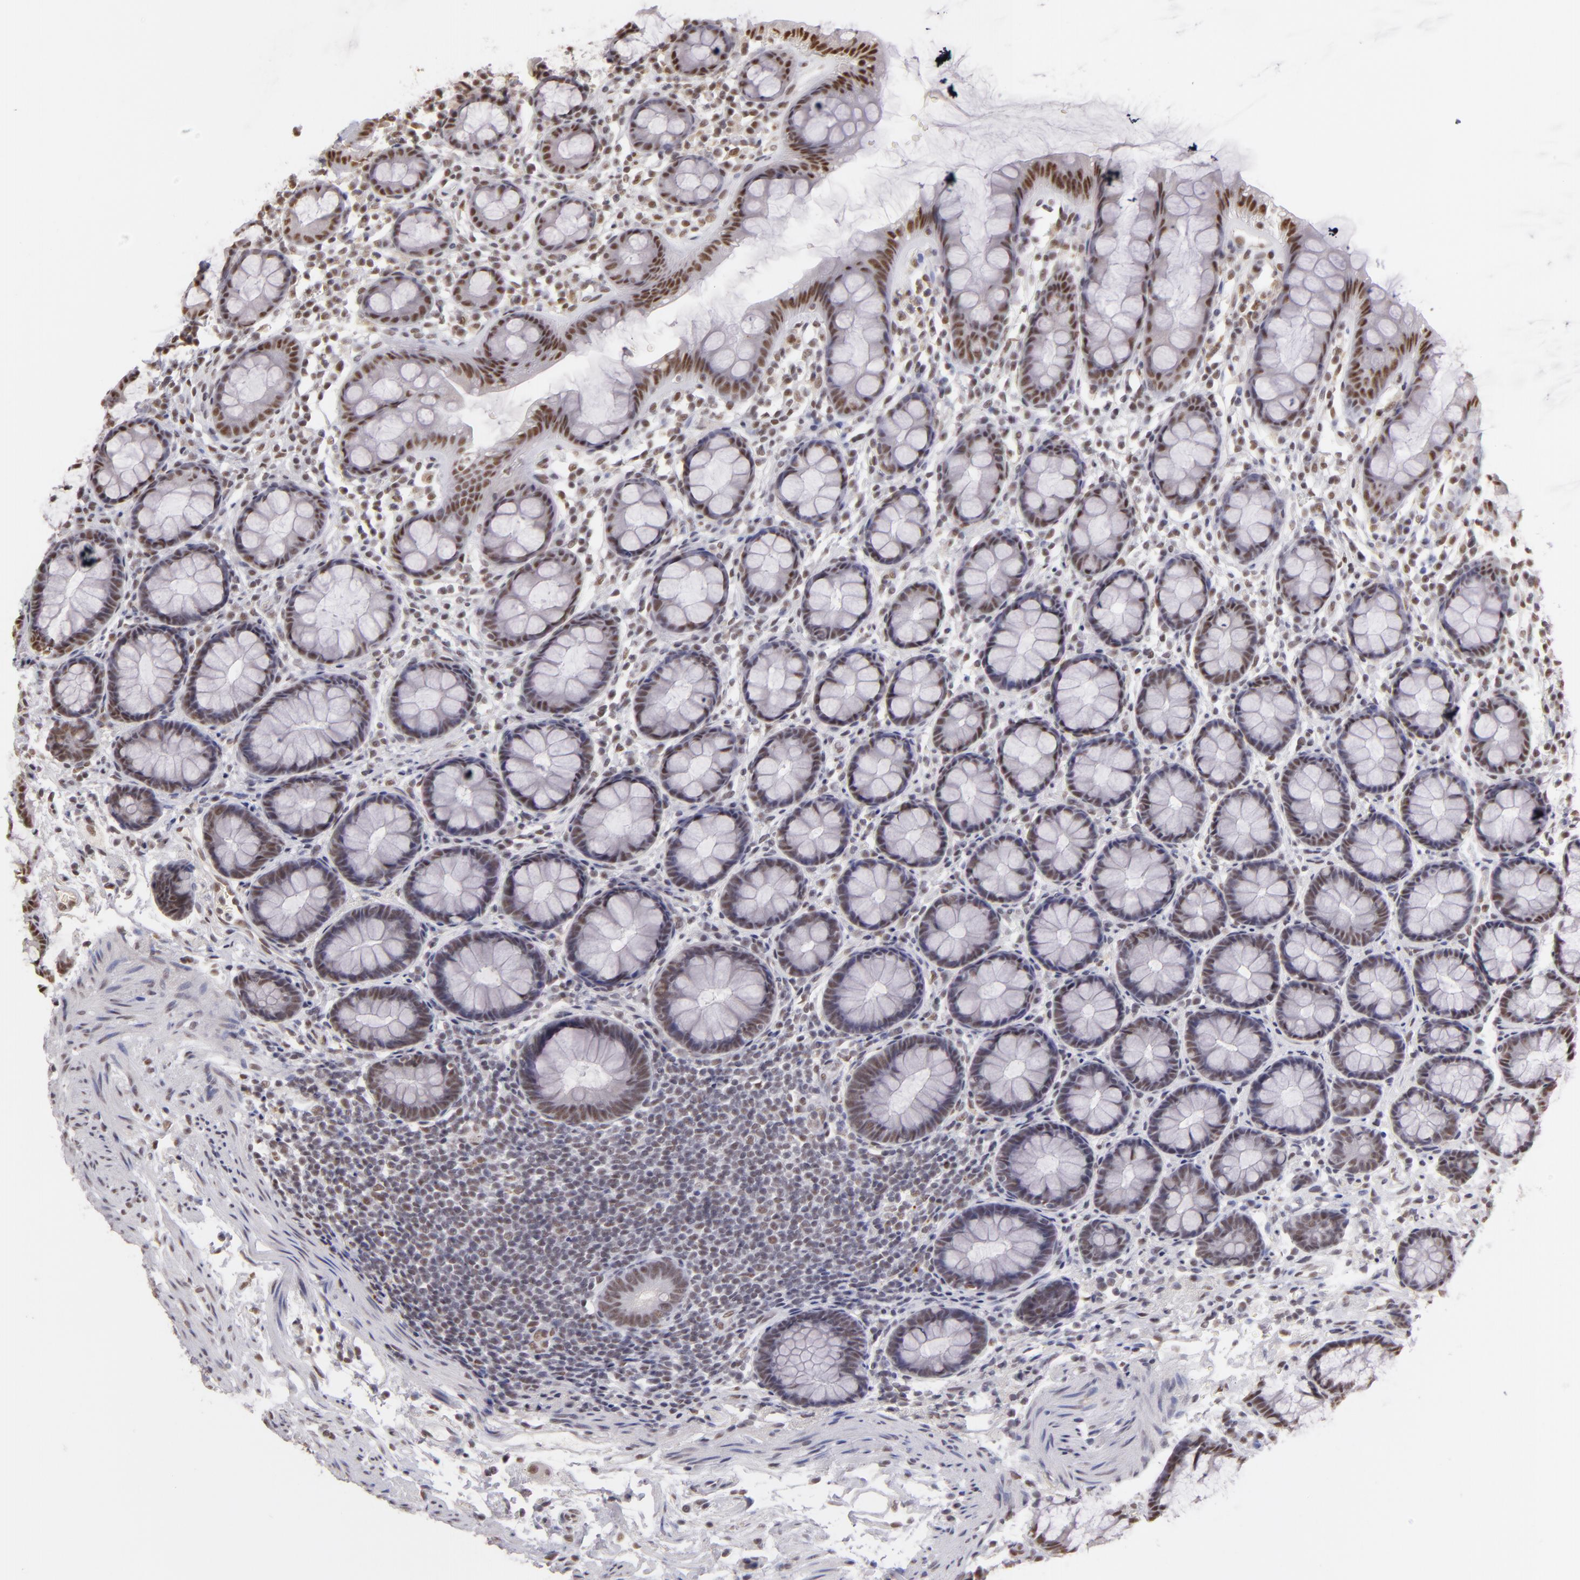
{"staining": {"intensity": "moderate", "quantity": ">75%", "location": "nuclear"}, "tissue": "rectum", "cell_type": "Glandular cells", "image_type": "normal", "snomed": [{"axis": "morphology", "description": "Normal tissue, NOS"}, {"axis": "topography", "description": "Rectum"}], "caption": "Immunohistochemistry micrograph of unremarkable rectum: rectum stained using IHC reveals medium levels of moderate protein expression localized specifically in the nuclear of glandular cells, appearing as a nuclear brown color.", "gene": "INTS6", "patient": {"sex": "male", "age": 92}}